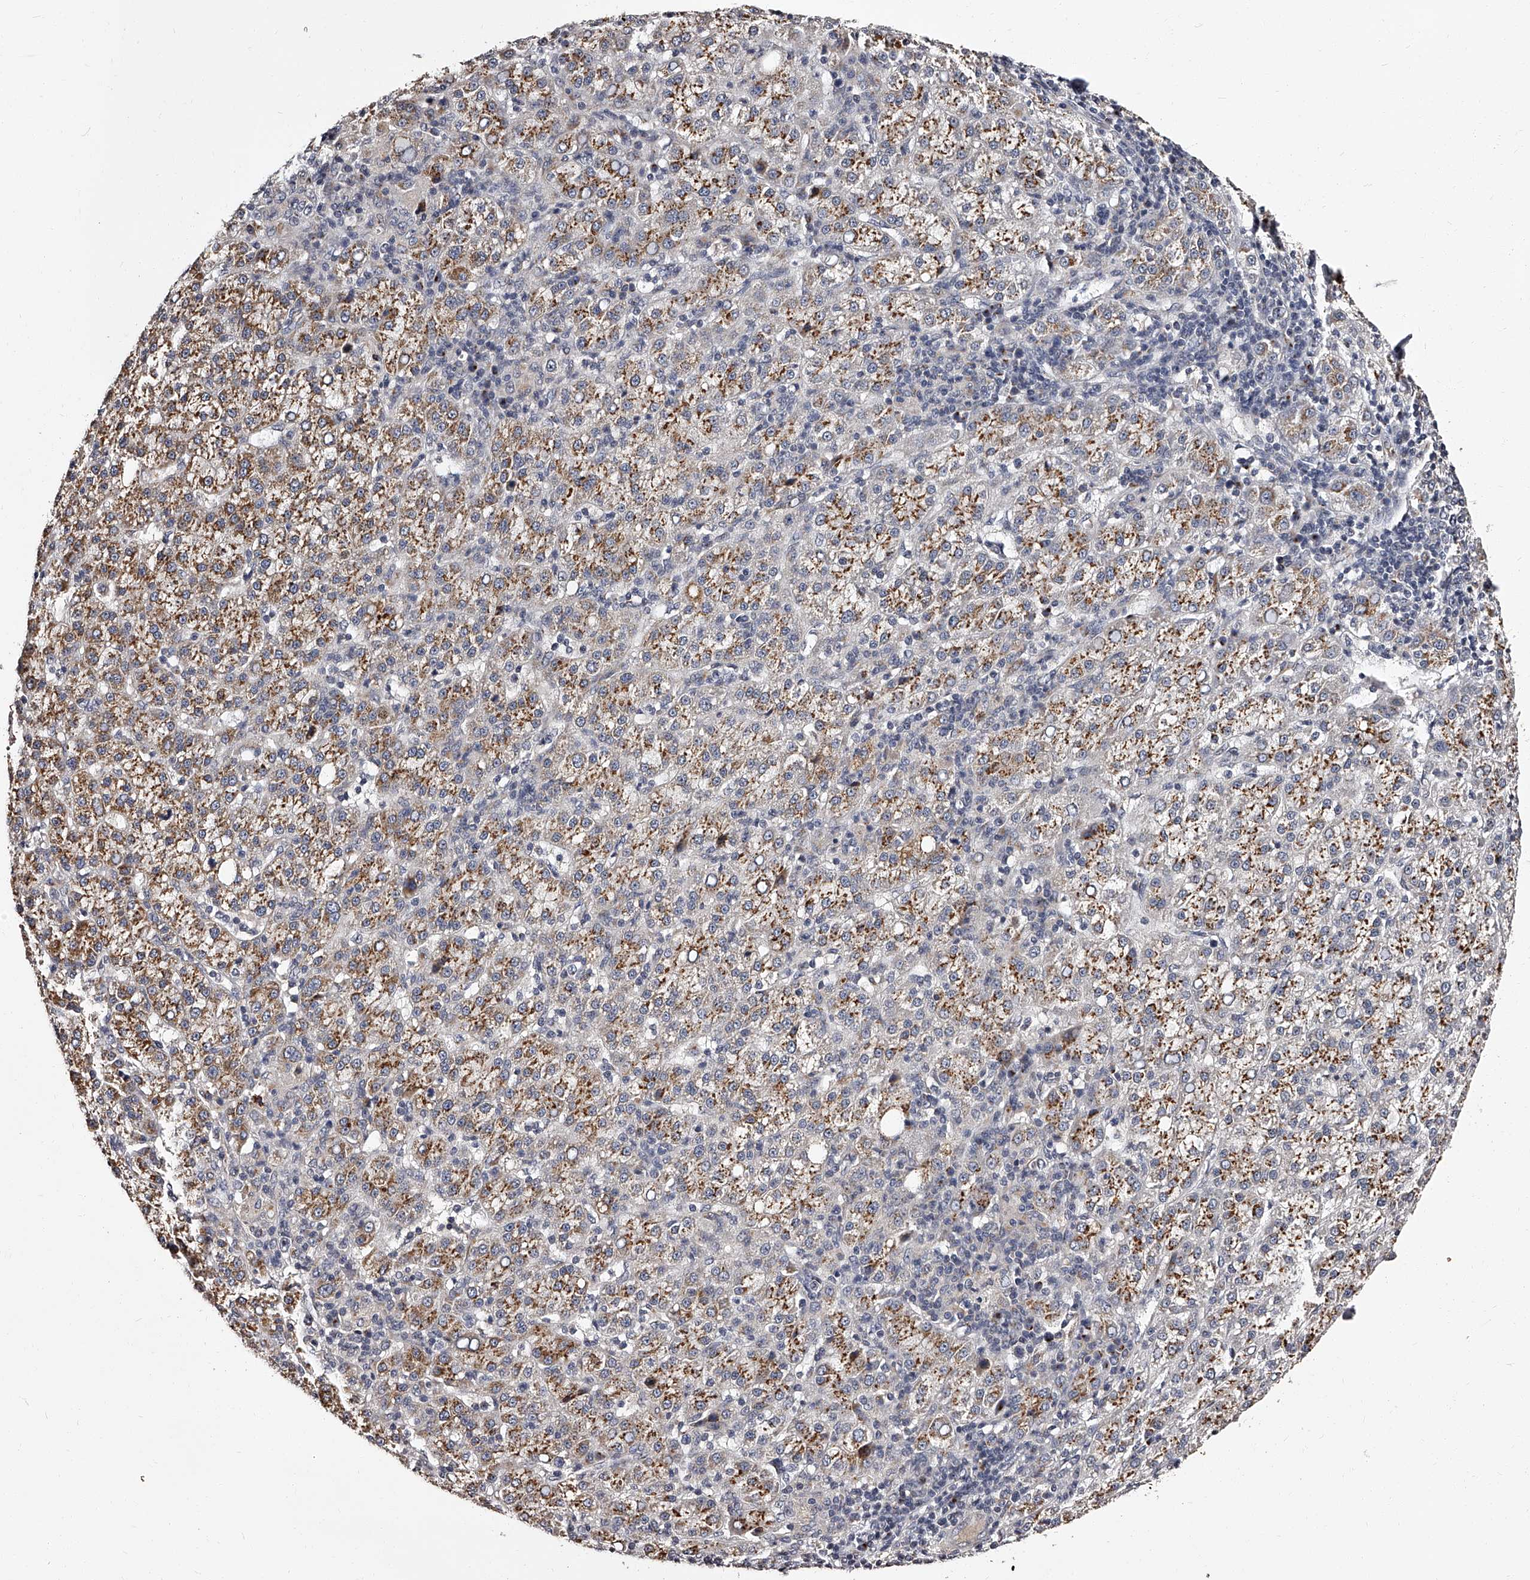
{"staining": {"intensity": "strong", "quantity": "25%-75%", "location": "cytoplasmic/membranous"}, "tissue": "liver cancer", "cell_type": "Tumor cells", "image_type": "cancer", "snomed": [{"axis": "morphology", "description": "Carcinoma, Hepatocellular, NOS"}, {"axis": "topography", "description": "Liver"}], "caption": "Tumor cells display high levels of strong cytoplasmic/membranous staining in about 25%-75% of cells in hepatocellular carcinoma (liver). (DAB IHC, brown staining for protein, blue staining for nuclei).", "gene": "RSC1A1", "patient": {"sex": "female", "age": 58}}